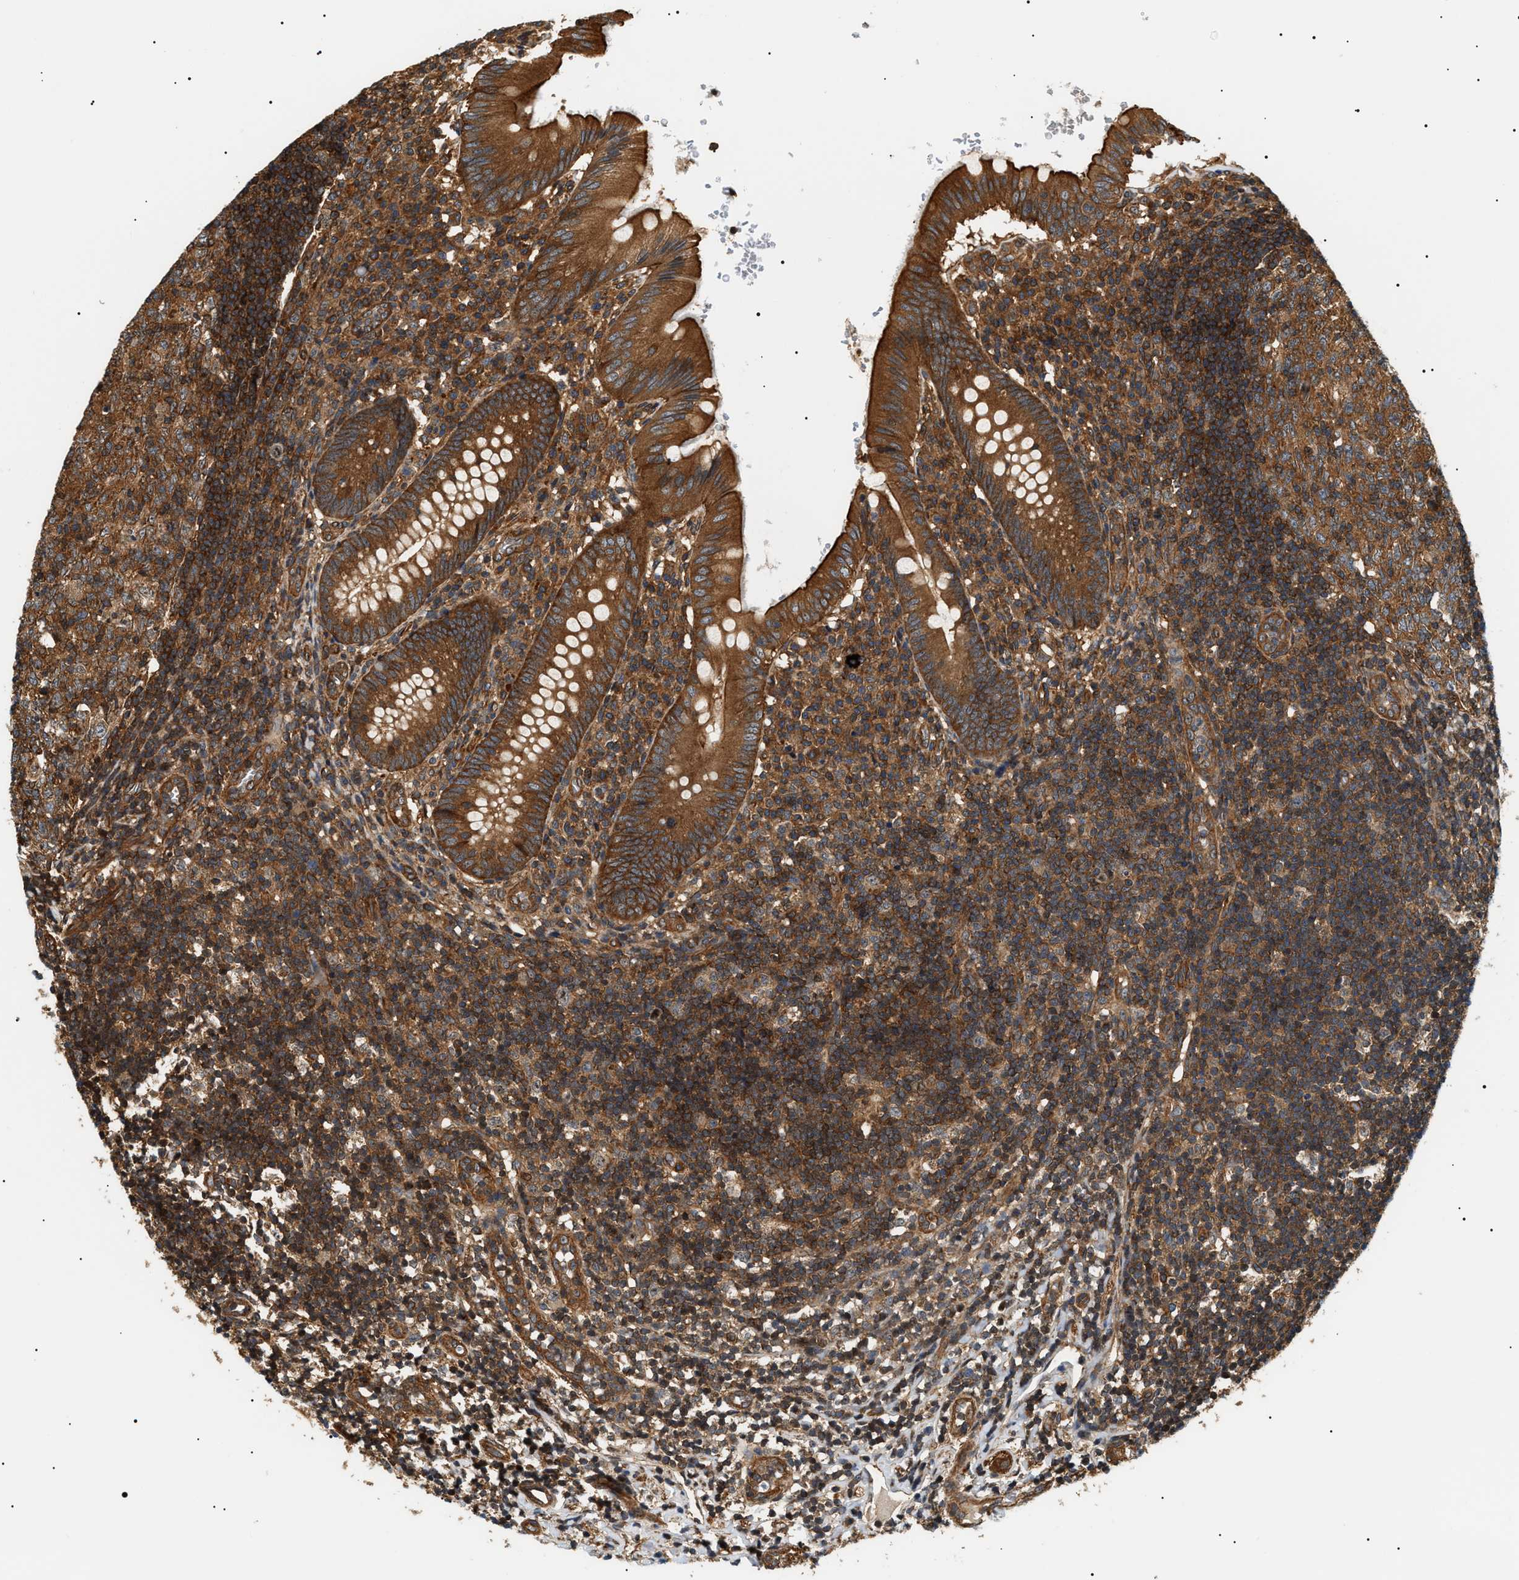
{"staining": {"intensity": "strong", "quantity": ">75%", "location": "cytoplasmic/membranous"}, "tissue": "appendix", "cell_type": "Glandular cells", "image_type": "normal", "snomed": [{"axis": "morphology", "description": "Normal tissue, NOS"}, {"axis": "topography", "description": "Appendix"}], "caption": "An immunohistochemistry (IHC) photomicrograph of normal tissue is shown. Protein staining in brown labels strong cytoplasmic/membranous positivity in appendix within glandular cells.", "gene": "SH3GLB2", "patient": {"sex": "male", "age": 8}}